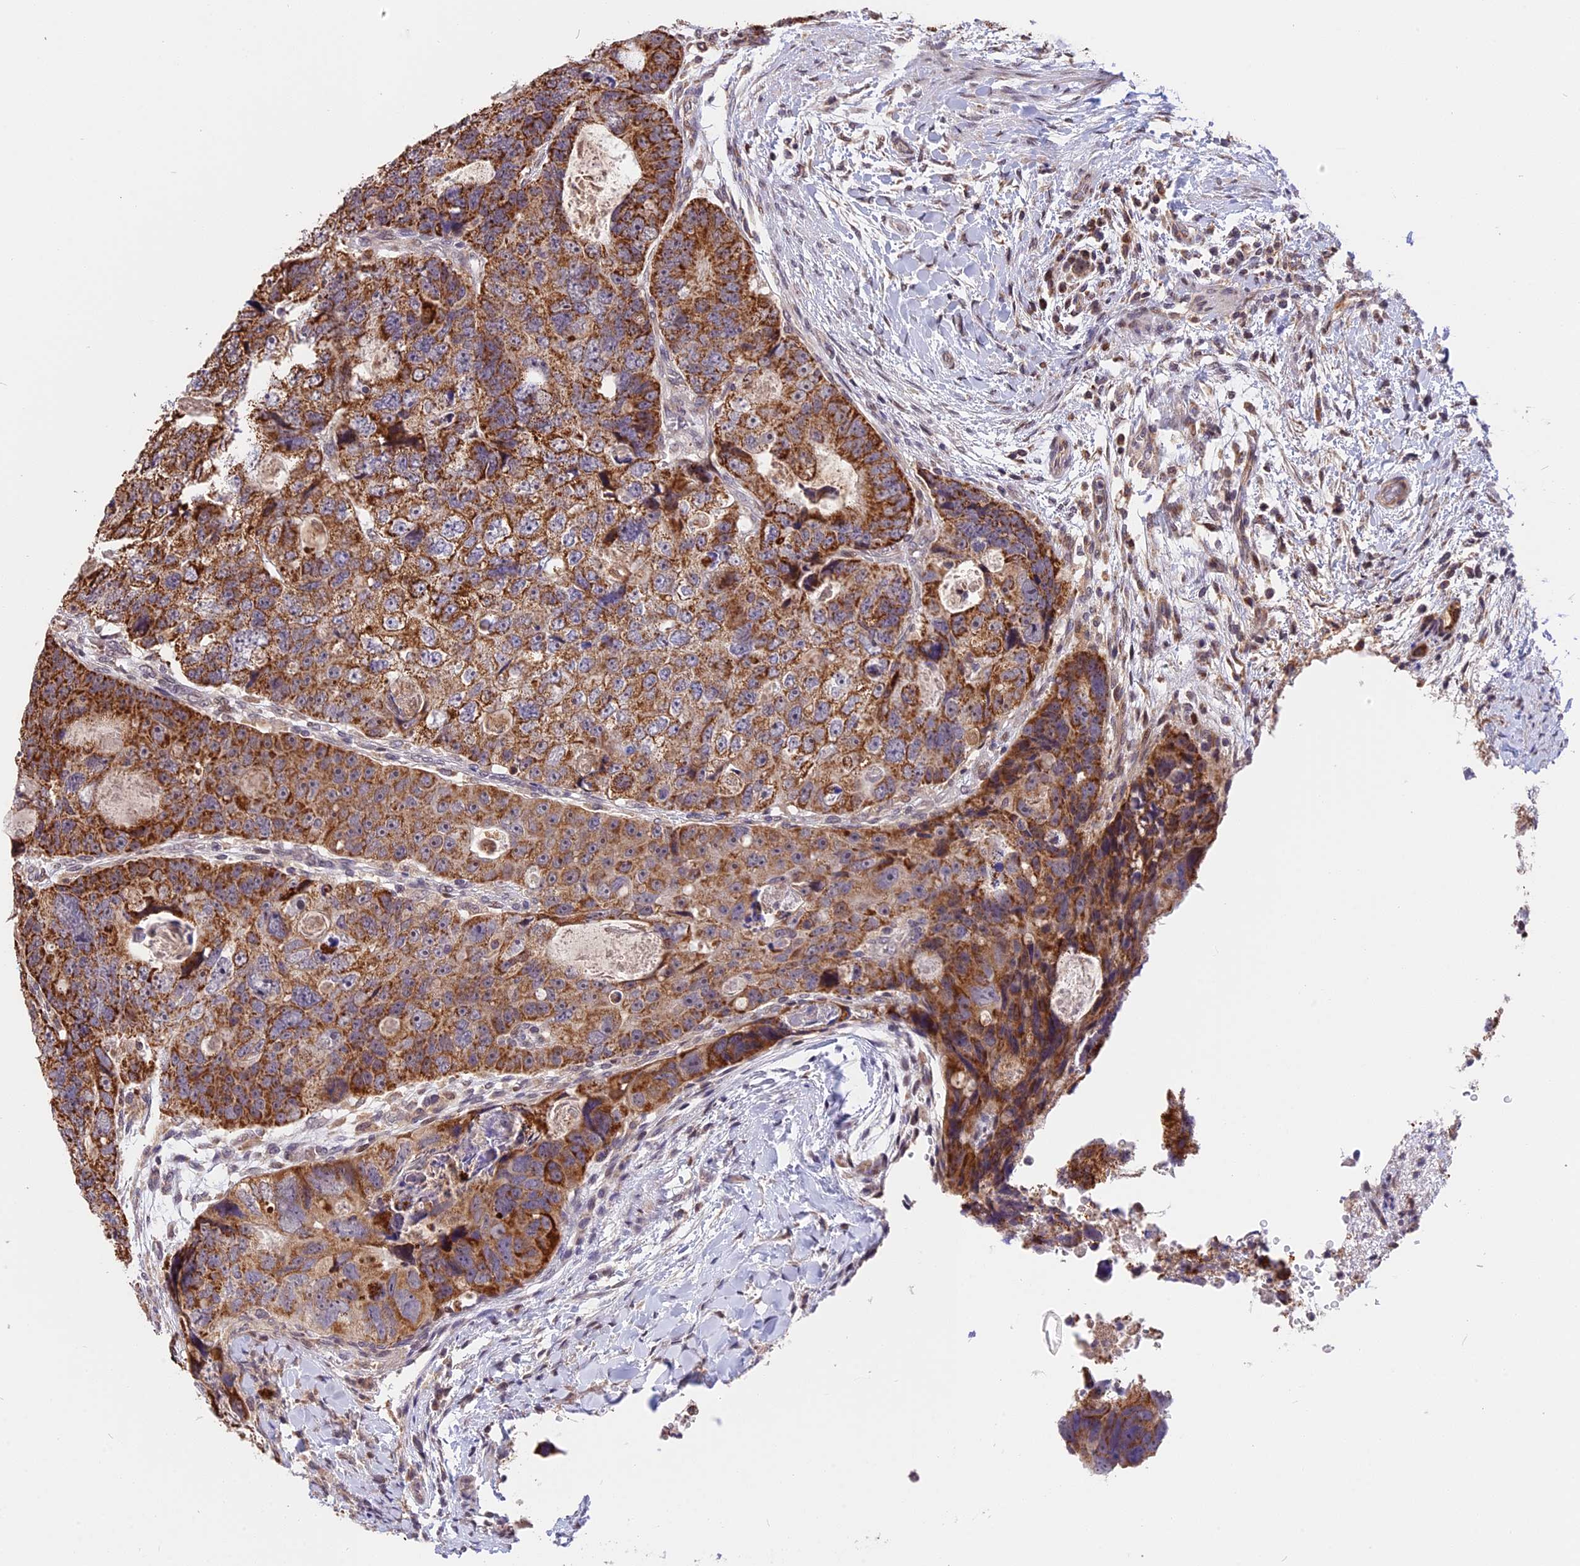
{"staining": {"intensity": "moderate", "quantity": ">75%", "location": "cytoplasmic/membranous"}, "tissue": "colorectal cancer", "cell_type": "Tumor cells", "image_type": "cancer", "snomed": [{"axis": "morphology", "description": "Adenocarcinoma, NOS"}, {"axis": "topography", "description": "Rectum"}], "caption": "Tumor cells exhibit medium levels of moderate cytoplasmic/membranous positivity in approximately >75% of cells in colorectal cancer (adenocarcinoma). Using DAB (brown) and hematoxylin (blue) stains, captured at high magnification using brightfield microscopy.", "gene": "RERGL", "patient": {"sex": "male", "age": 59}}